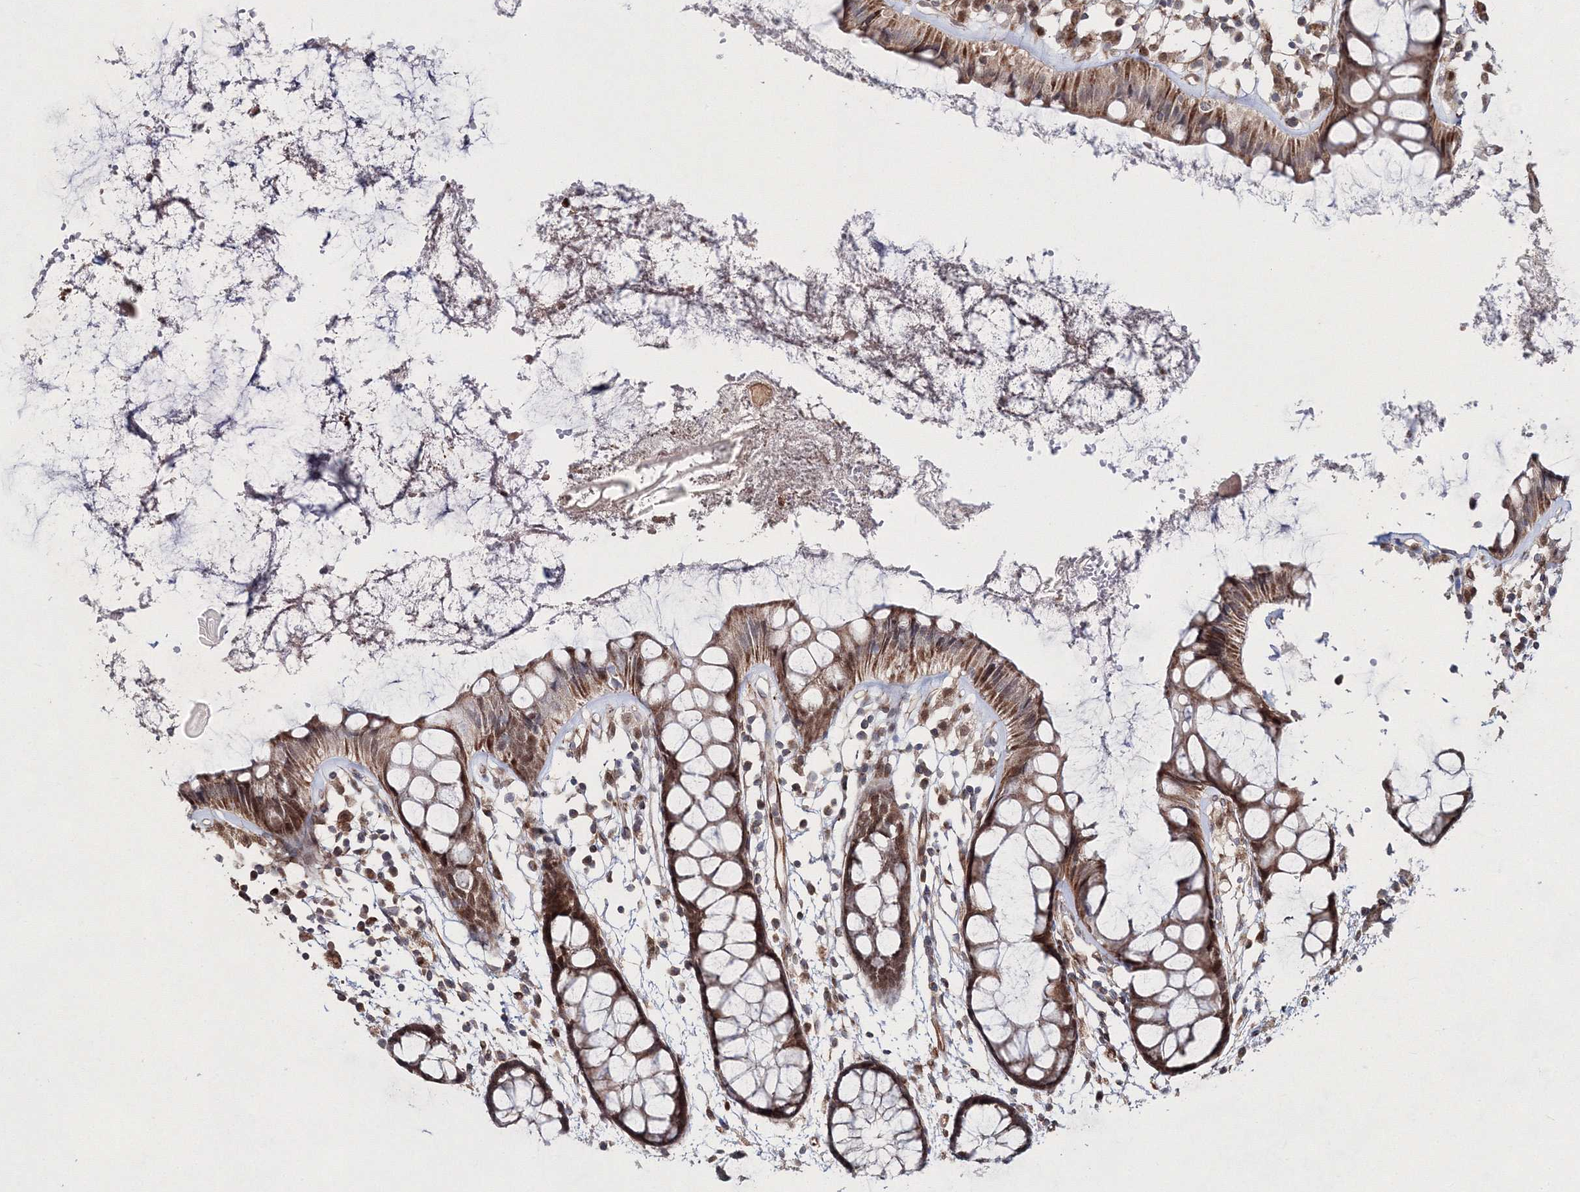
{"staining": {"intensity": "moderate", "quantity": ">75%", "location": "cytoplasmic/membranous,nuclear"}, "tissue": "rectum", "cell_type": "Glandular cells", "image_type": "normal", "snomed": [{"axis": "morphology", "description": "Normal tissue, NOS"}, {"axis": "topography", "description": "Rectum"}], "caption": "The micrograph reveals immunohistochemical staining of normal rectum. There is moderate cytoplasmic/membranous,nuclear staining is identified in approximately >75% of glandular cells. (IHC, brightfield microscopy, high magnification).", "gene": "SNIP1", "patient": {"sex": "female", "age": 66}}